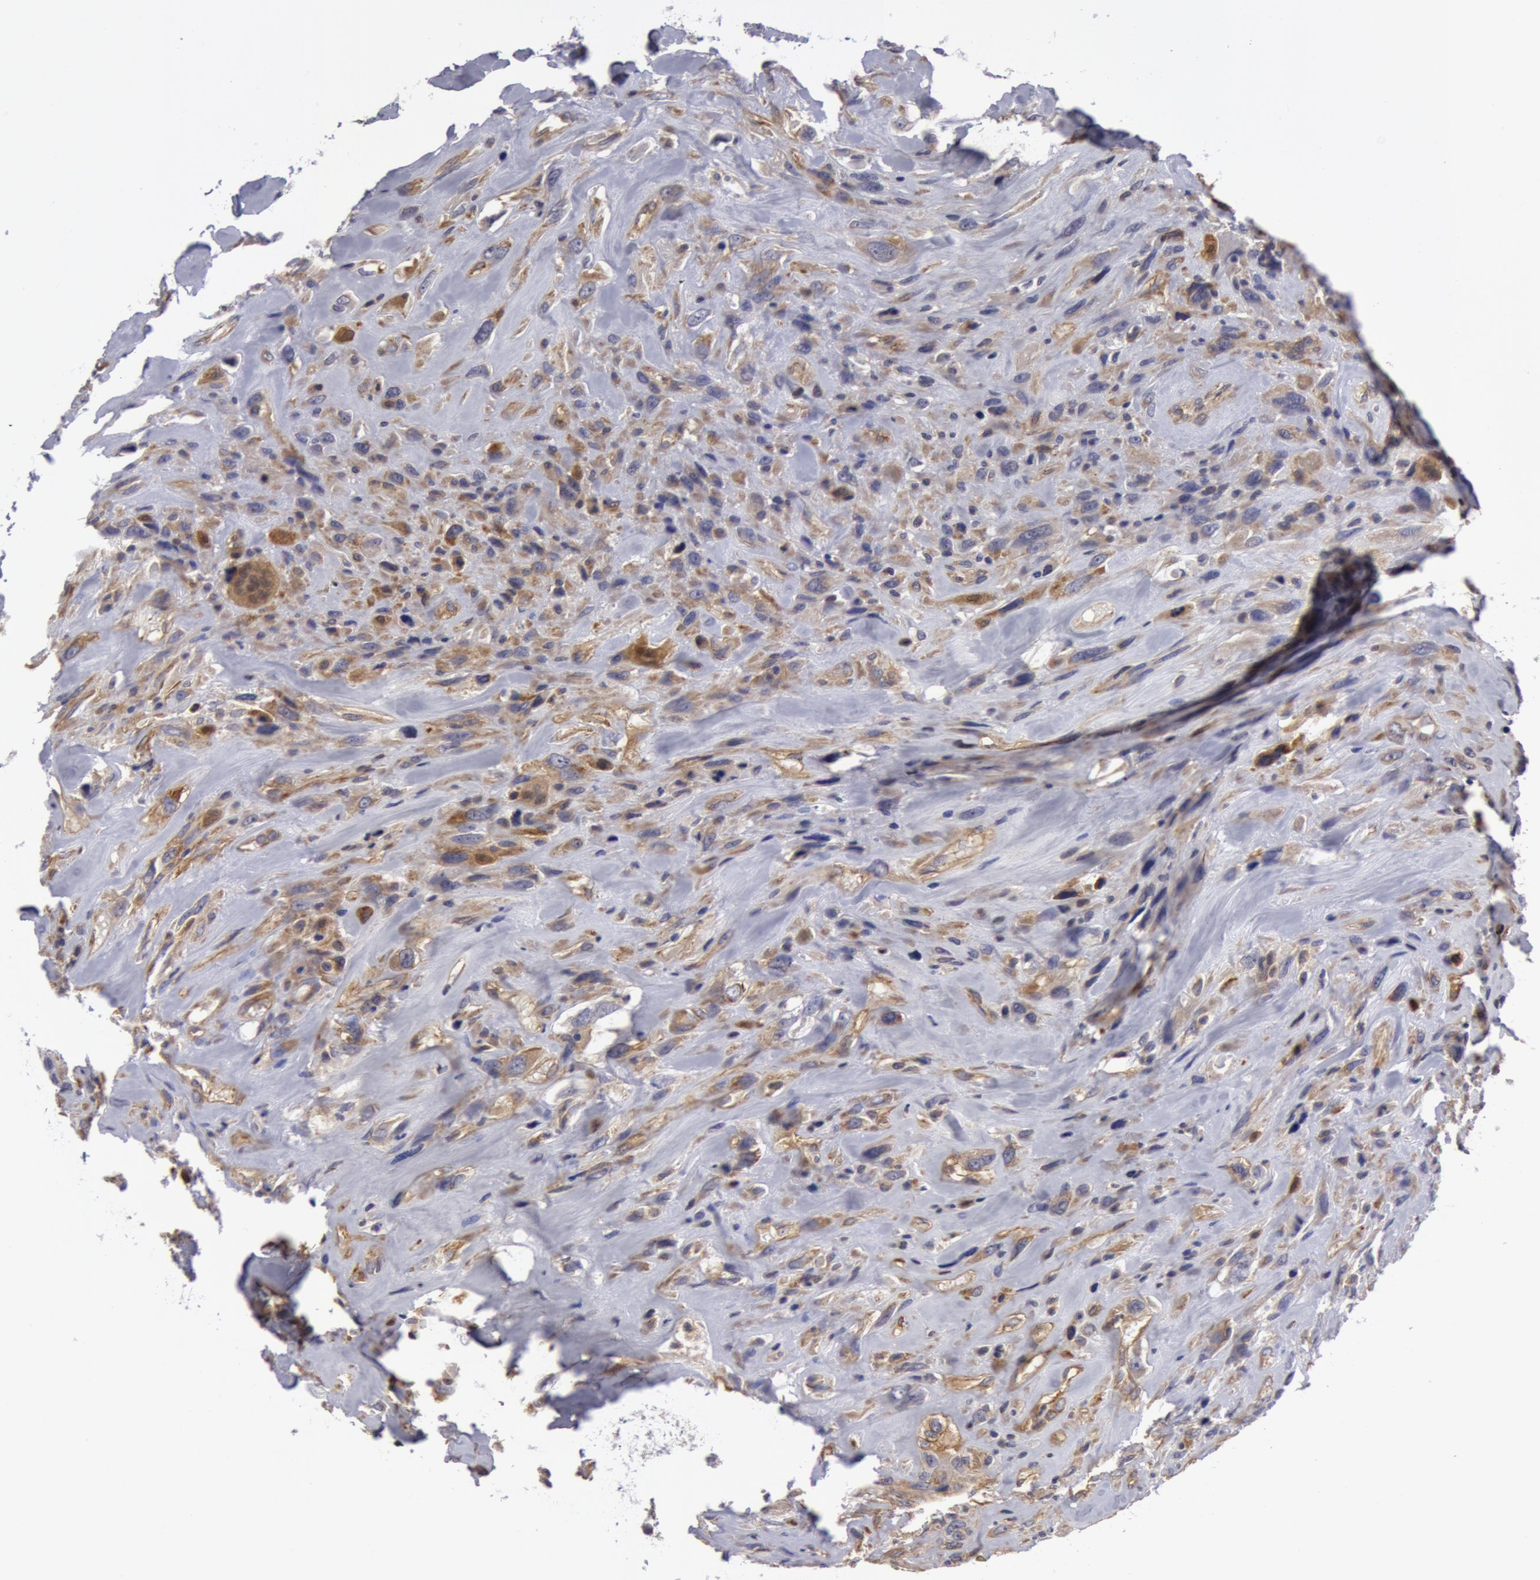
{"staining": {"intensity": "weak", "quantity": "25%-75%", "location": "cytoplasmic/membranous"}, "tissue": "breast cancer", "cell_type": "Tumor cells", "image_type": "cancer", "snomed": [{"axis": "morphology", "description": "Neoplasm, malignant, NOS"}, {"axis": "topography", "description": "Breast"}], "caption": "Breast malignant neoplasm stained with a protein marker reveals weak staining in tumor cells.", "gene": "IL23A", "patient": {"sex": "female", "age": 50}}